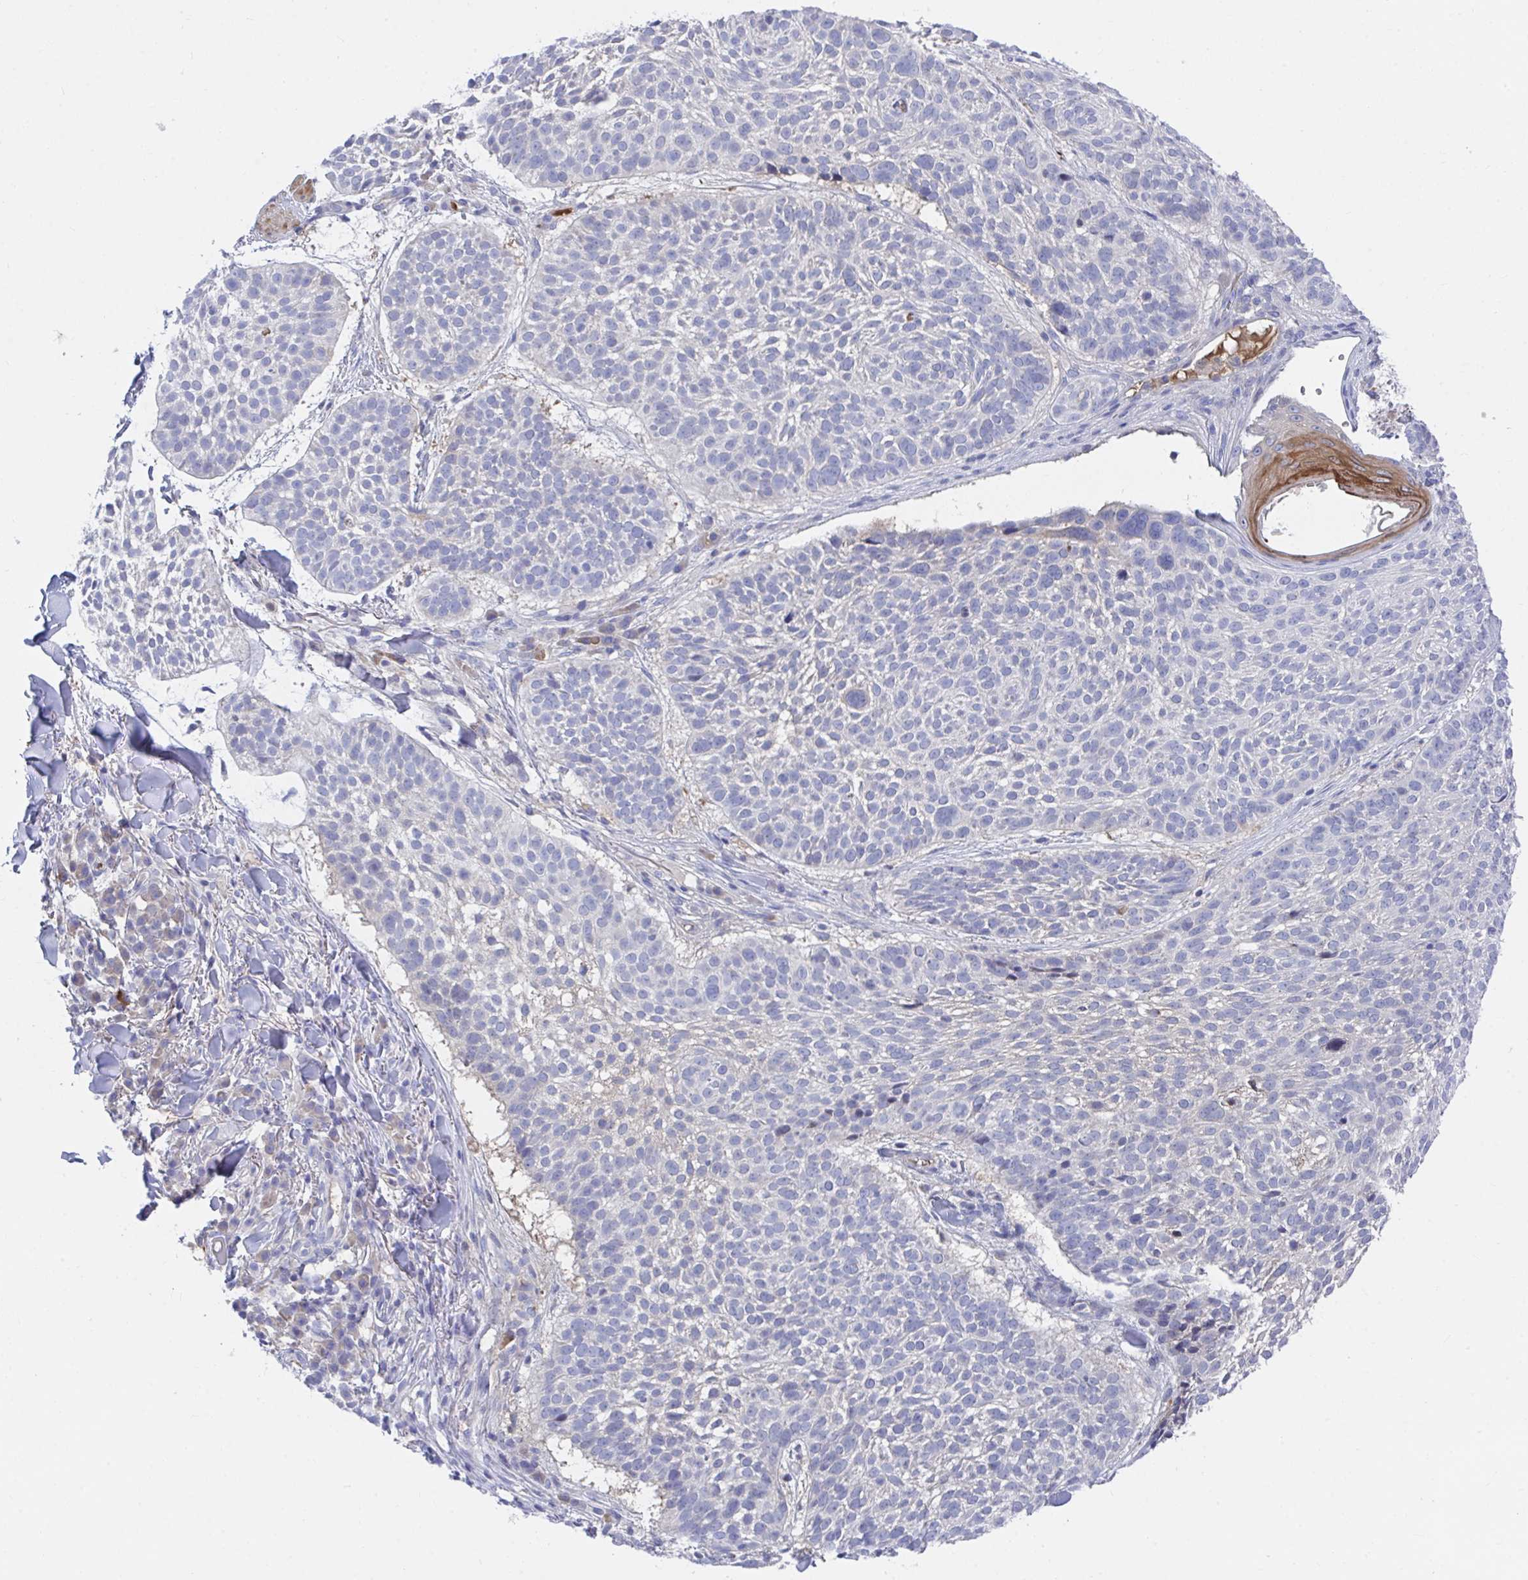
{"staining": {"intensity": "negative", "quantity": "none", "location": "none"}, "tissue": "skin cancer", "cell_type": "Tumor cells", "image_type": "cancer", "snomed": [{"axis": "morphology", "description": "Basal cell carcinoma"}, {"axis": "topography", "description": "Skin"}, {"axis": "topography", "description": "Skin of scalp"}], "caption": "Skin cancer (basal cell carcinoma) was stained to show a protein in brown. There is no significant expression in tumor cells.", "gene": "TNFAIP6", "patient": {"sex": "female", "age": 45}}